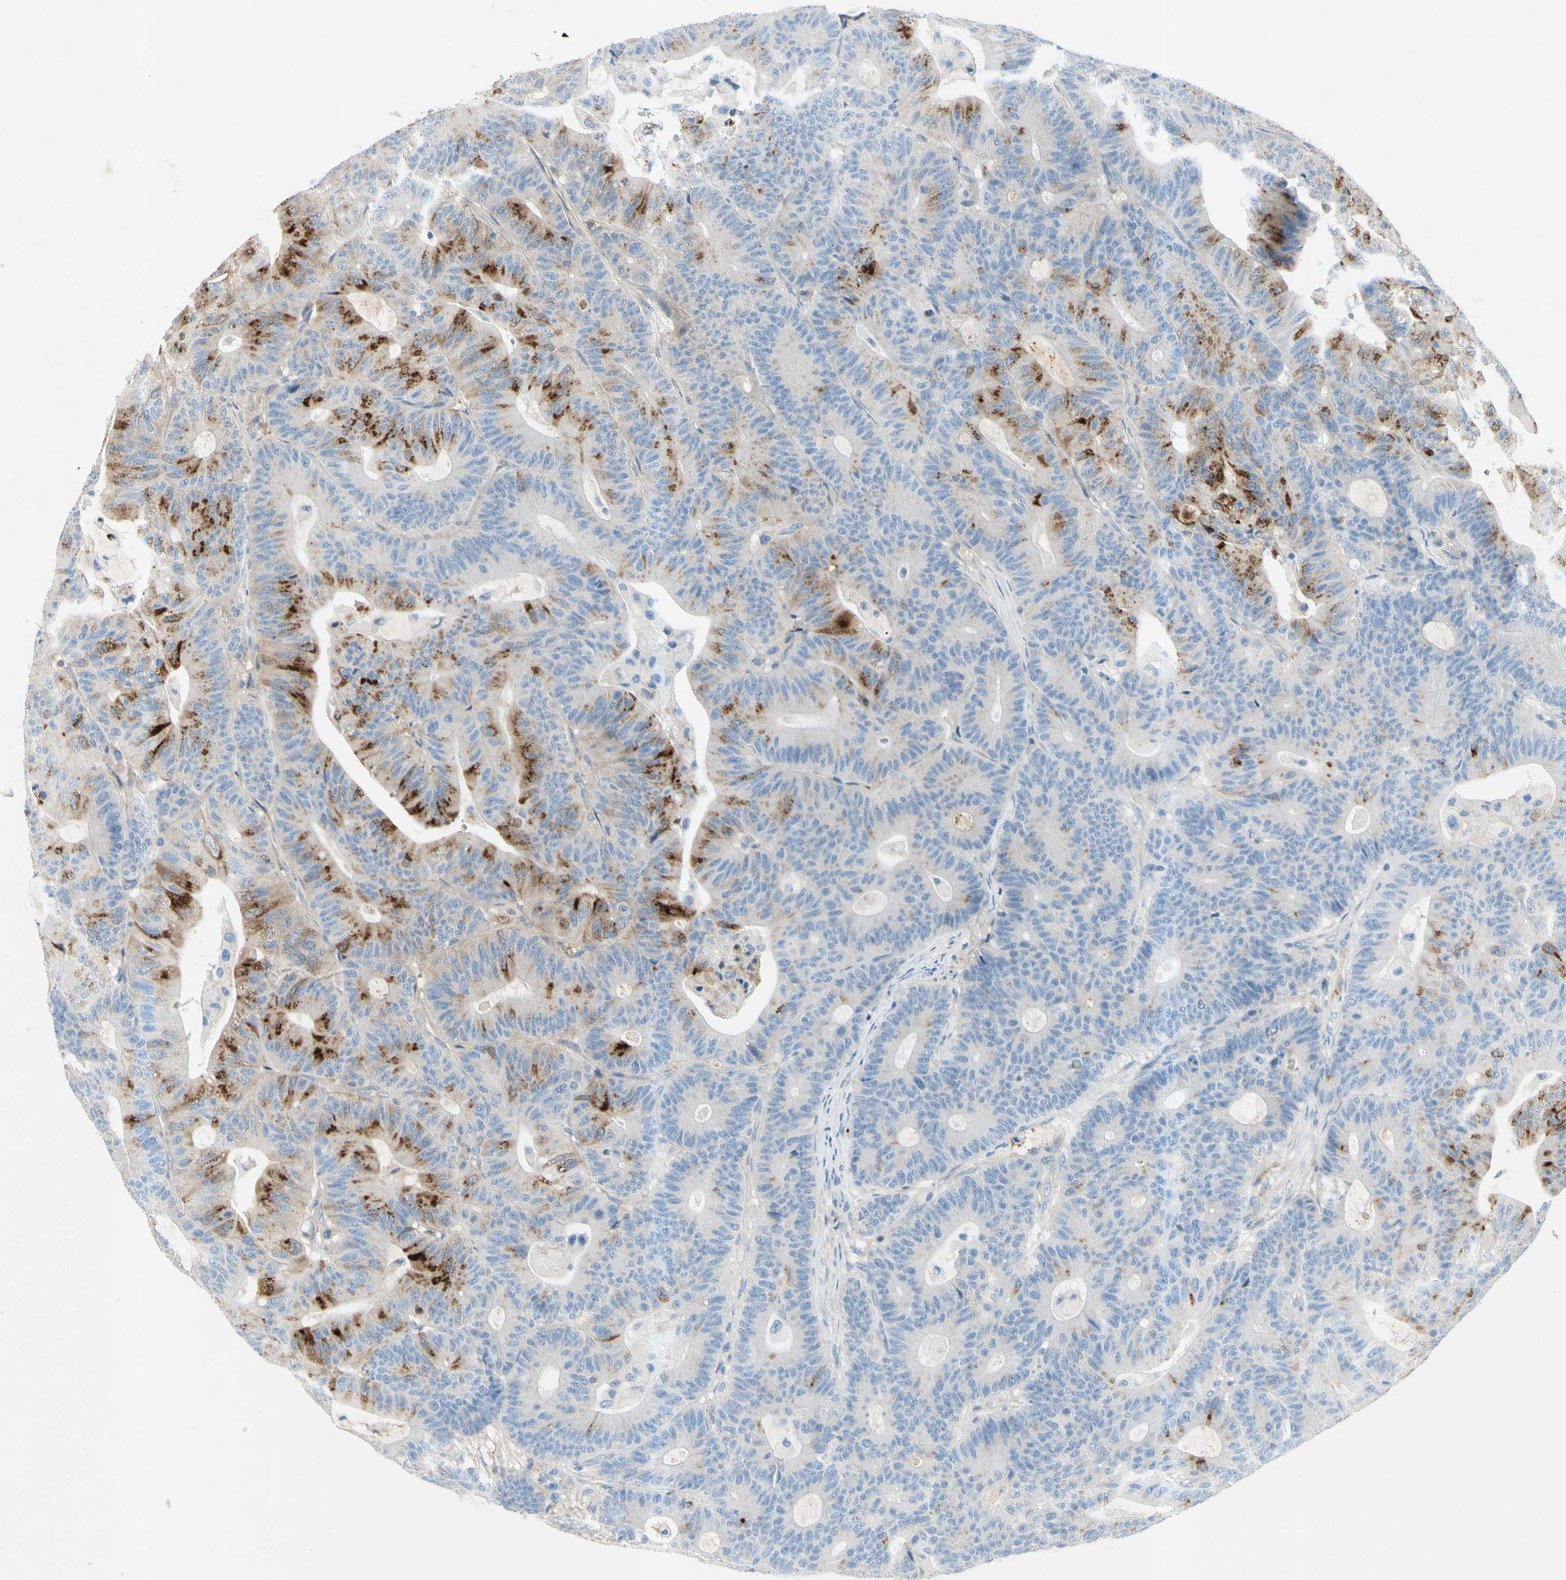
{"staining": {"intensity": "strong", "quantity": "25%-75%", "location": "cytoplasmic/membranous"}, "tissue": "colorectal cancer", "cell_type": "Tumor cells", "image_type": "cancer", "snomed": [{"axis": "morphology", "description": "Adenocarcinoma, NOS"}, {"axis": "topography", "description": "Colon"}], "caption": "The micrograph displays a brown stain indicating the presence of a protein in the cytoplasmic/membranous of tumor cells in adenocarcinoma (colorectal). (brown staining indicates protein expression, while blue staining denotes nuclei).", "gene": "GDF15", "patient": {"sex": "female", "age": 84}}